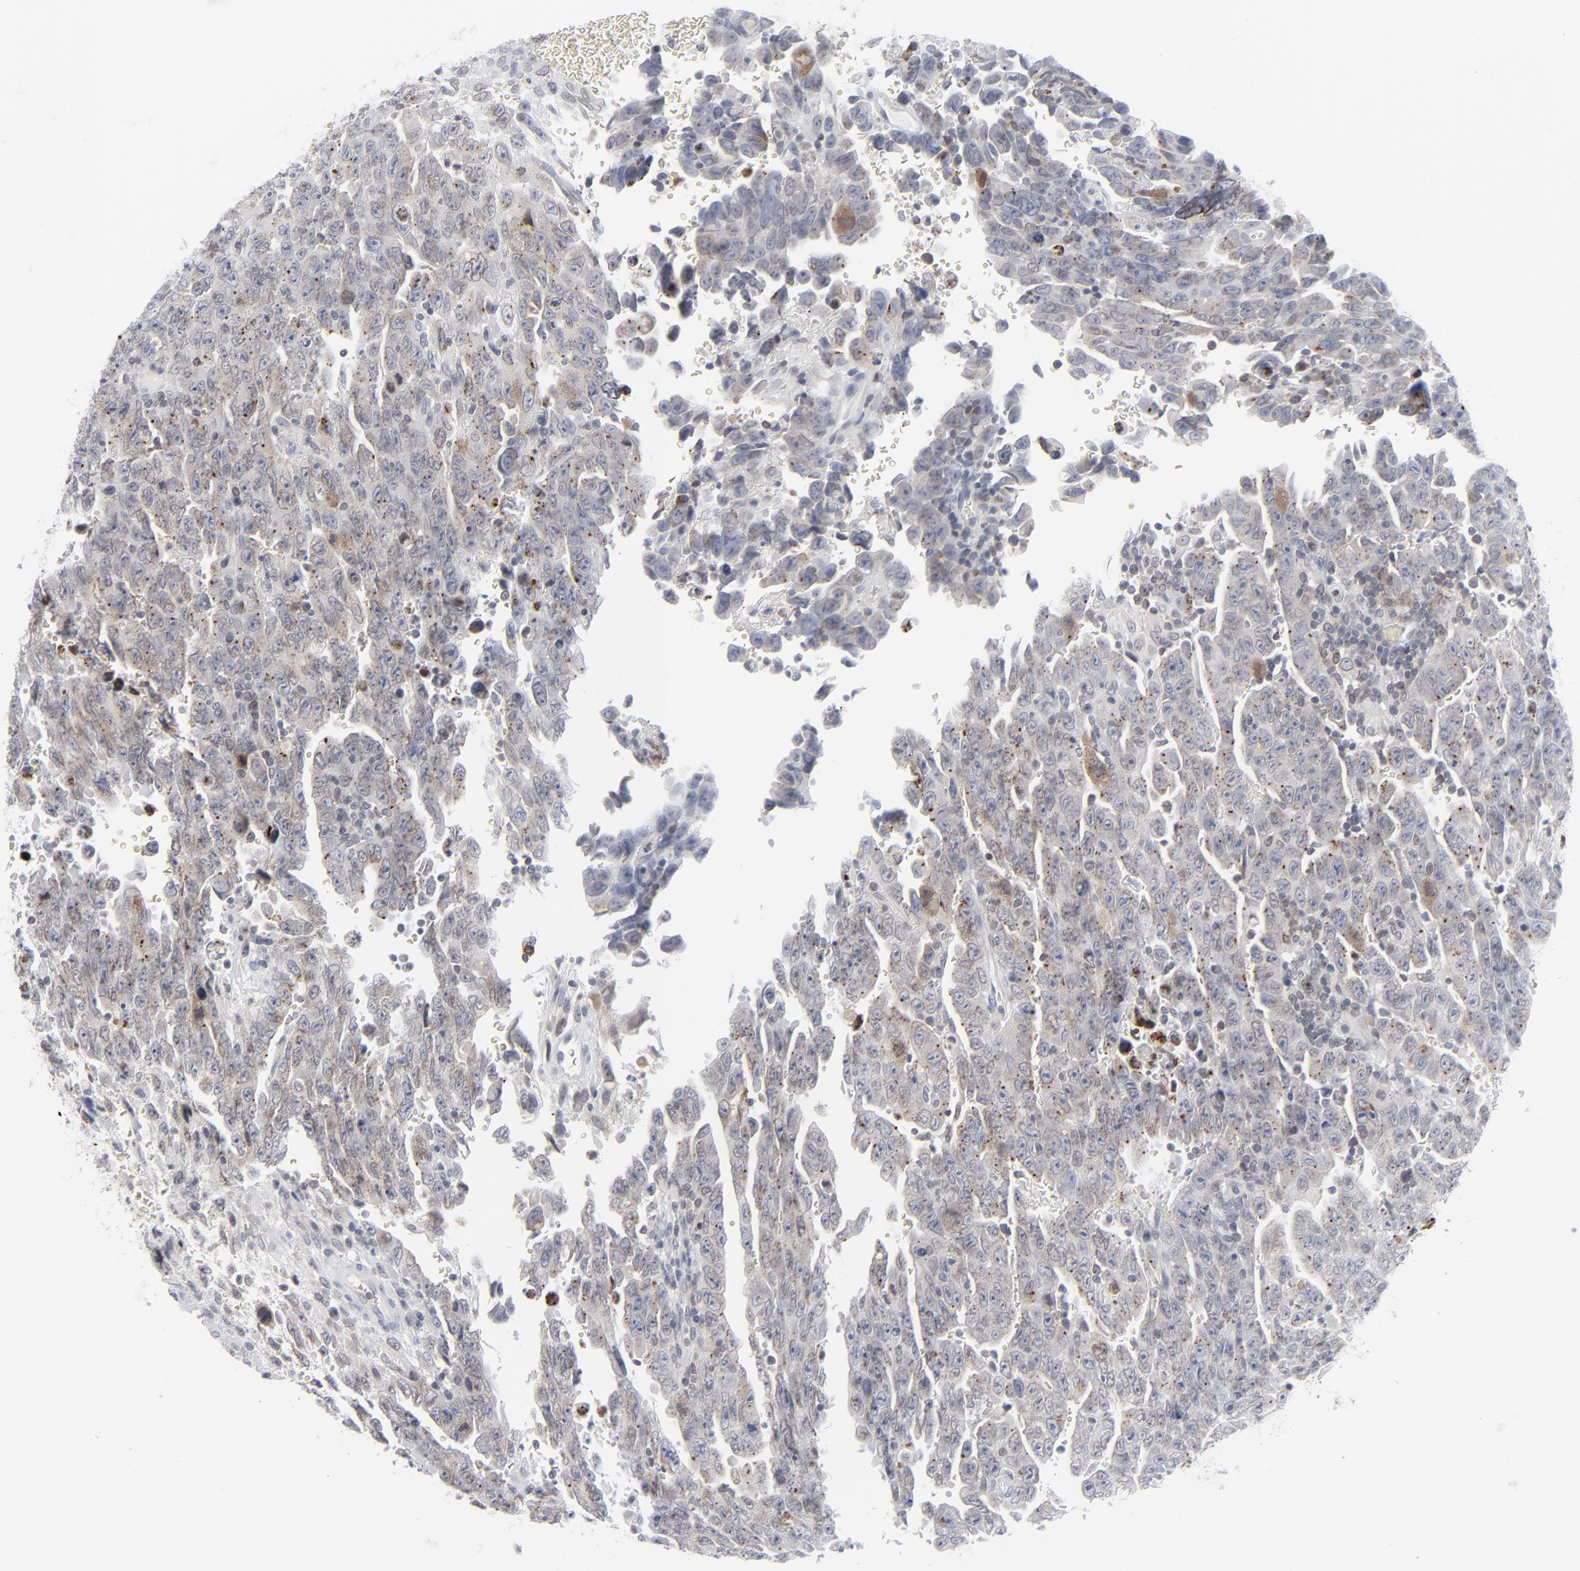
{"staining": {"intensity": "weak", "quantity": "25%-75%", "location": "cytoplasmic/membranous,nuclear"}, "tissue": "testis cancer", "cell_type": "Tumor cells", "image_type": "cancer", "snomed": [{"axis": "morphology", "description": "Carcinoma, Embryonal, NOS"}, {"axis": "topography", "description": "Testis"}], "caption": "Immunohistochemical staining of human testis cancer (embryonal carcinoma) displays low levels of weak cytoplasmic/membranous and nuclear staining in about 25%-75% of tumor cells.", "gene": "NUP88", "patient": {"sex": "male", "age": 28}}